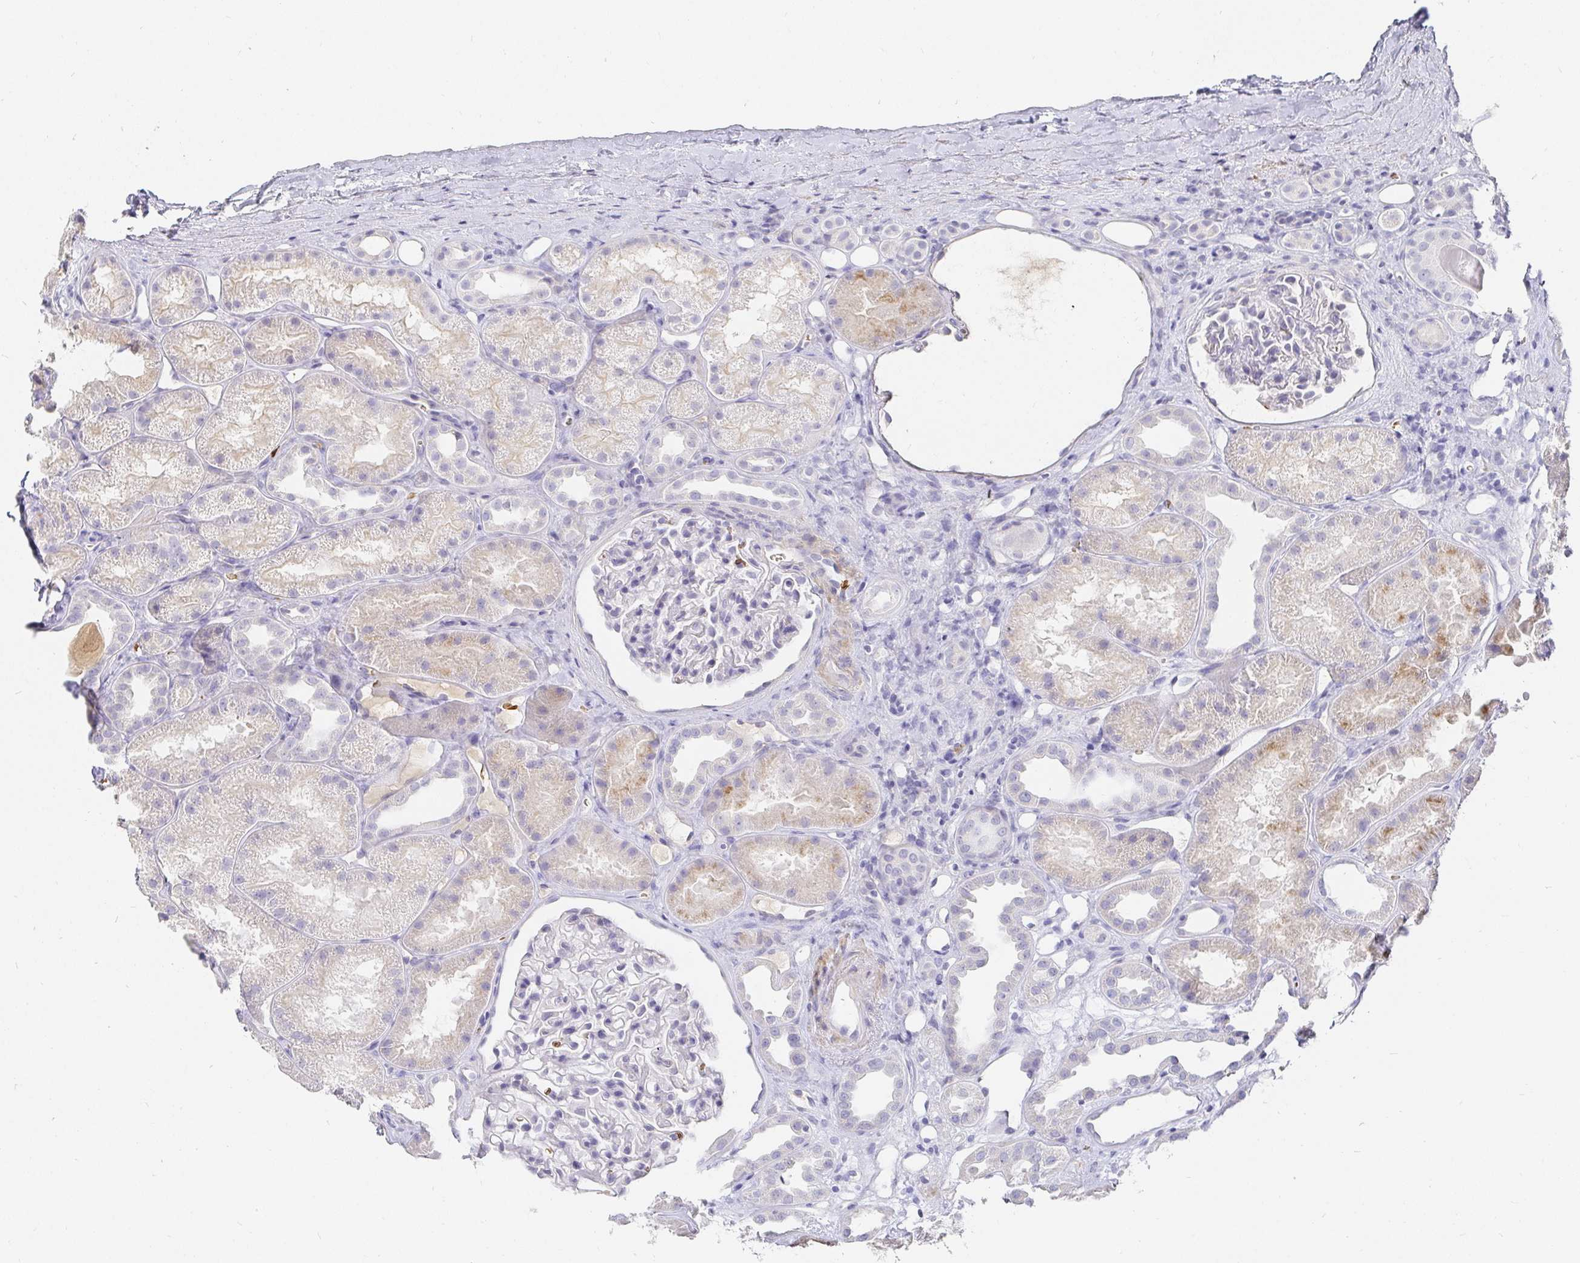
{"staining": {"intensity": "negative", "quantity": "none", "location": "none"}, "tissue": "kidney", "cell_type": "Cells in glomeruli", "image_type": "normal", "snomed": [{"axis": "morphology", "description": "Normal tissue, NOS"}, {"axis": "topography", "description": "Kidney"}], "caption": "This is an immunohistochemistry (IHC) photomicrograph of unremarkable kidney. There is no expression in cells in glomeruli.", "gene": "FGF21", "patient": {"sex": "male", "age": 61}}